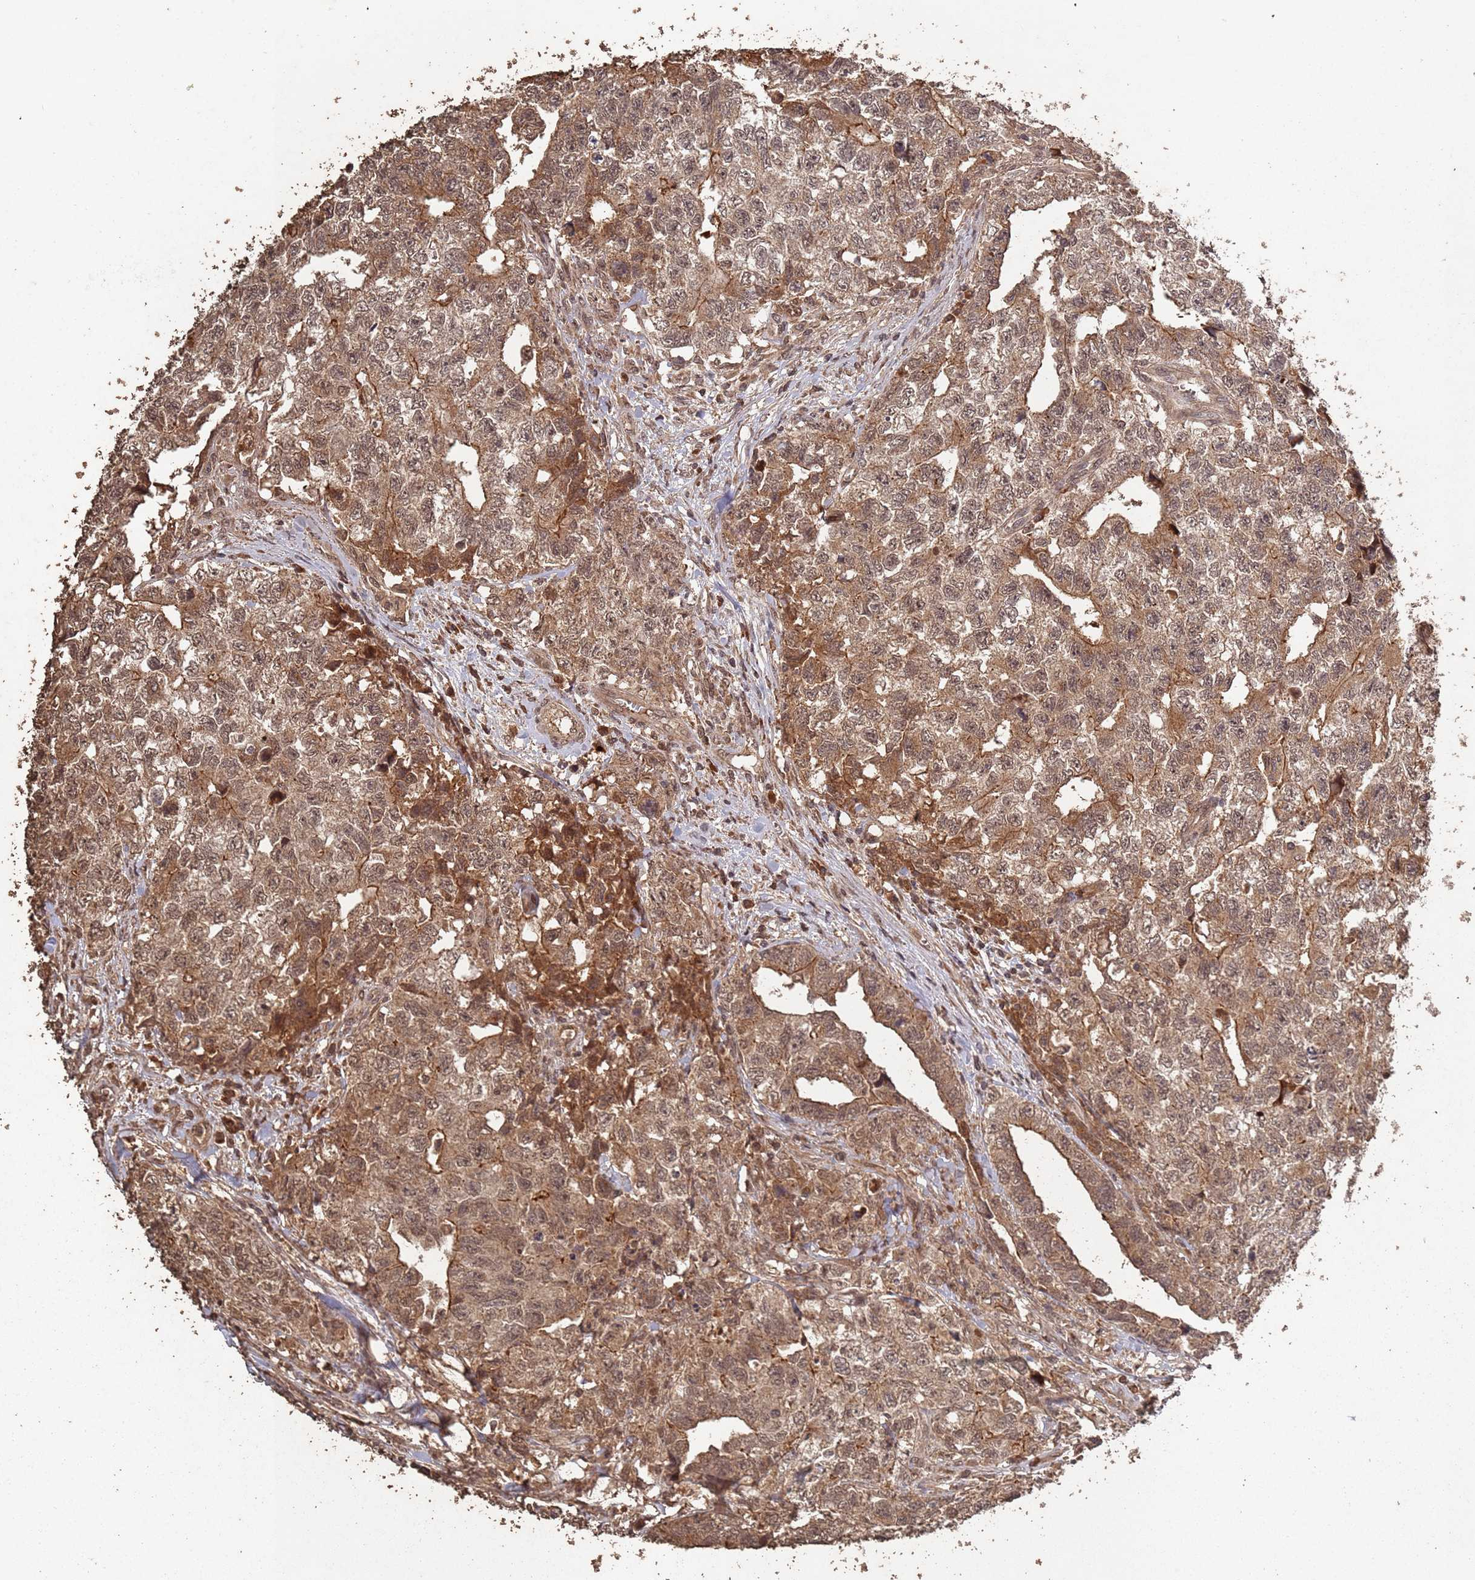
{"staining": {"intensity": "moderate", "quantity": ">75%", "location": "cytoplasmic/membranous,nuclear"}, "tissue": "testis cancer", "cell_type": "Tumor cells", "image_type": "cancer", "snomed": [{"axis": "morphology", "description": "Carcinoma, Embryonal, NOS"}, {"axis": "topography", "description": "Testis"}], "caption": "The image demonstrates a brown stain indicating the presence of a protein in the cytoplasmic/membranous and nuclear of tumor cells in embryonal carcinoma (testis).", "gene": "FRAT1", "patient": {"sex": "male", "age": 31}}